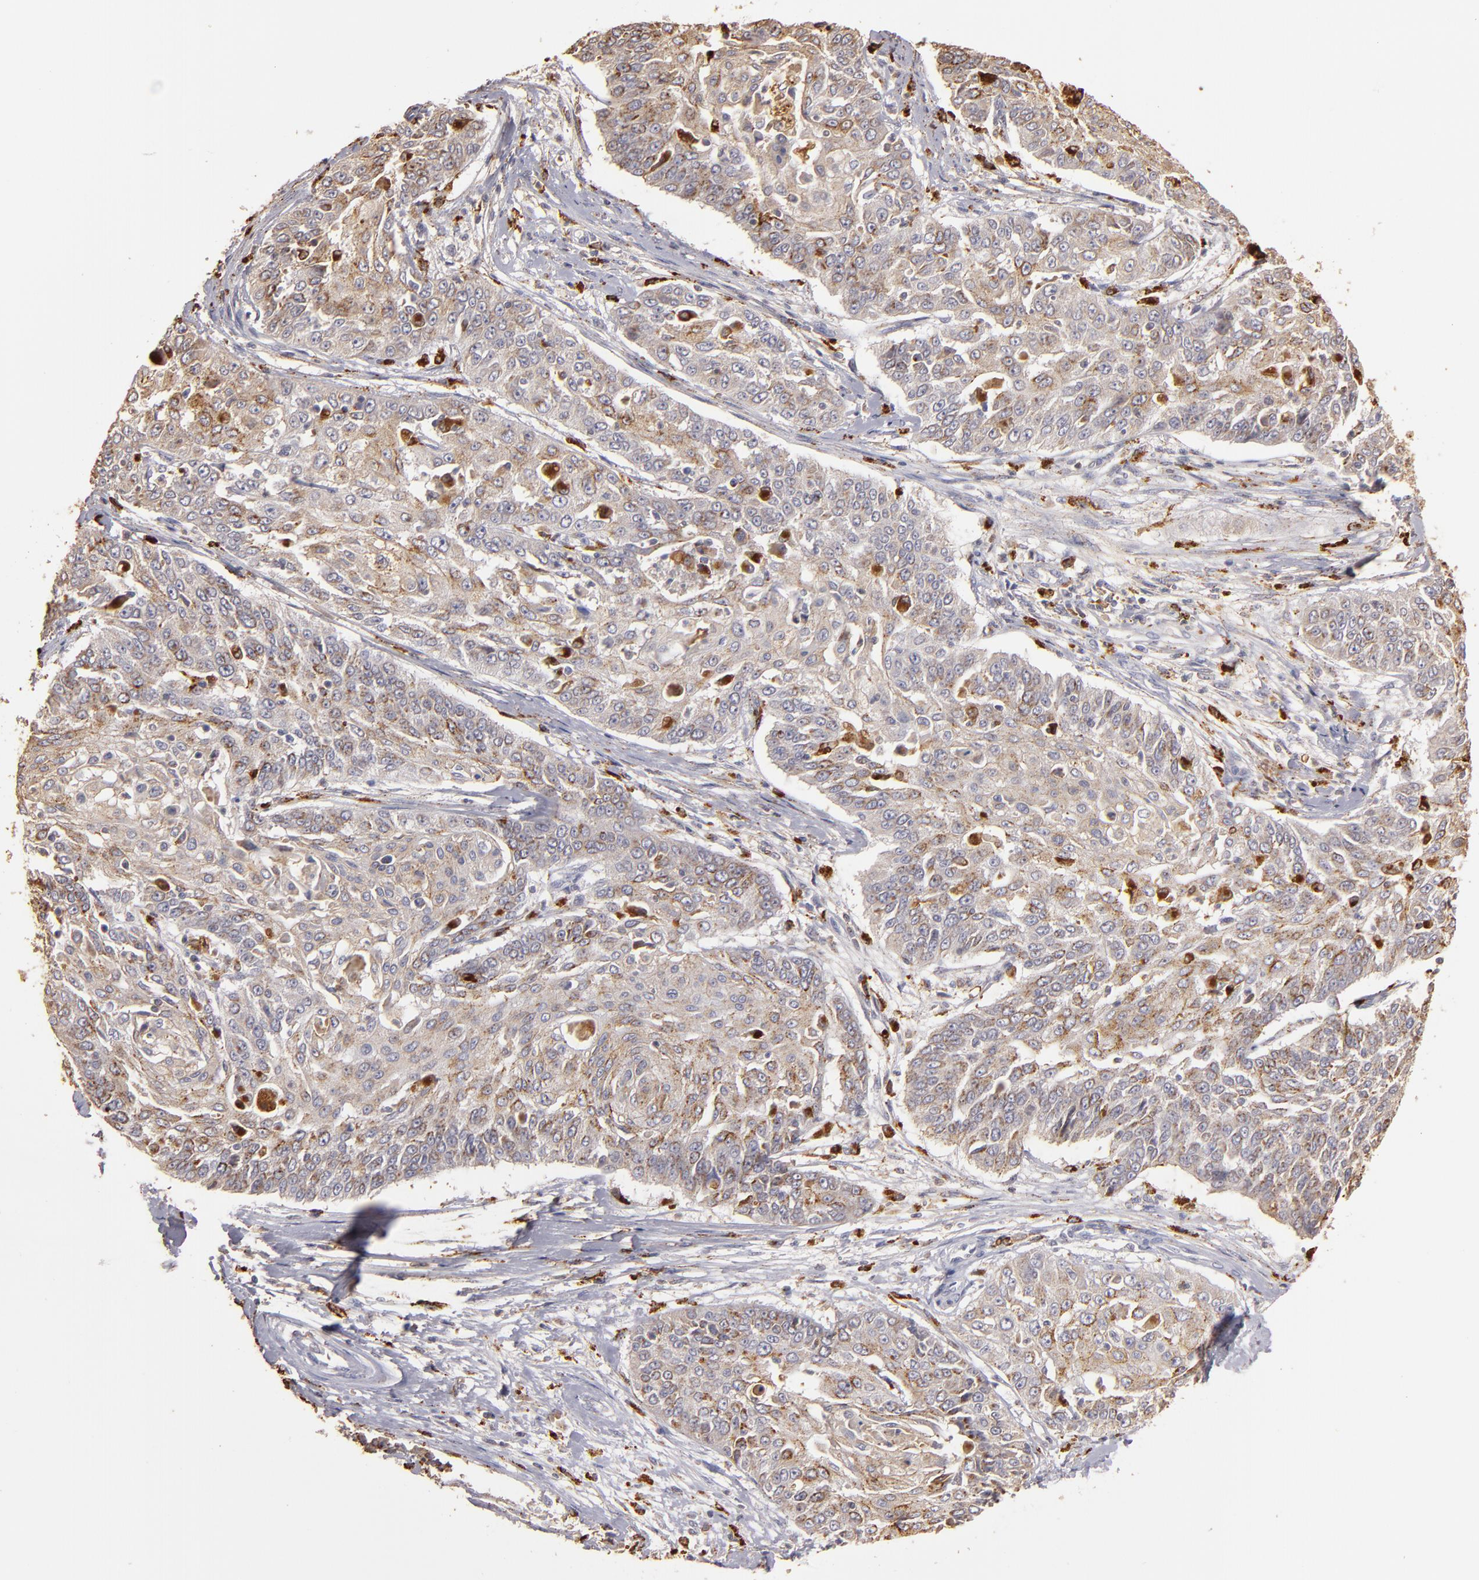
{"staining": {"intensity": "moderate", "quantity": ">75%", "location": "cytoplasmic/membranous"}, "tissue": "cervical cancer", "cell_type": "Tumor cells", "image_type": "cancer", "snomed": [{"axis": "morphology", "description": "Squamous cell carcinoma, NOS"}, {"axis": "topography", "description": "Cervix"}], "caption": "Cervical cancer was stained to show a protein in brown. There is medium levels of moderate cytoplasmic/membranous staining in about >75% of tumor cells.", "gene": "TRAF1", "patient": {"sex": "female", "age": 64}}